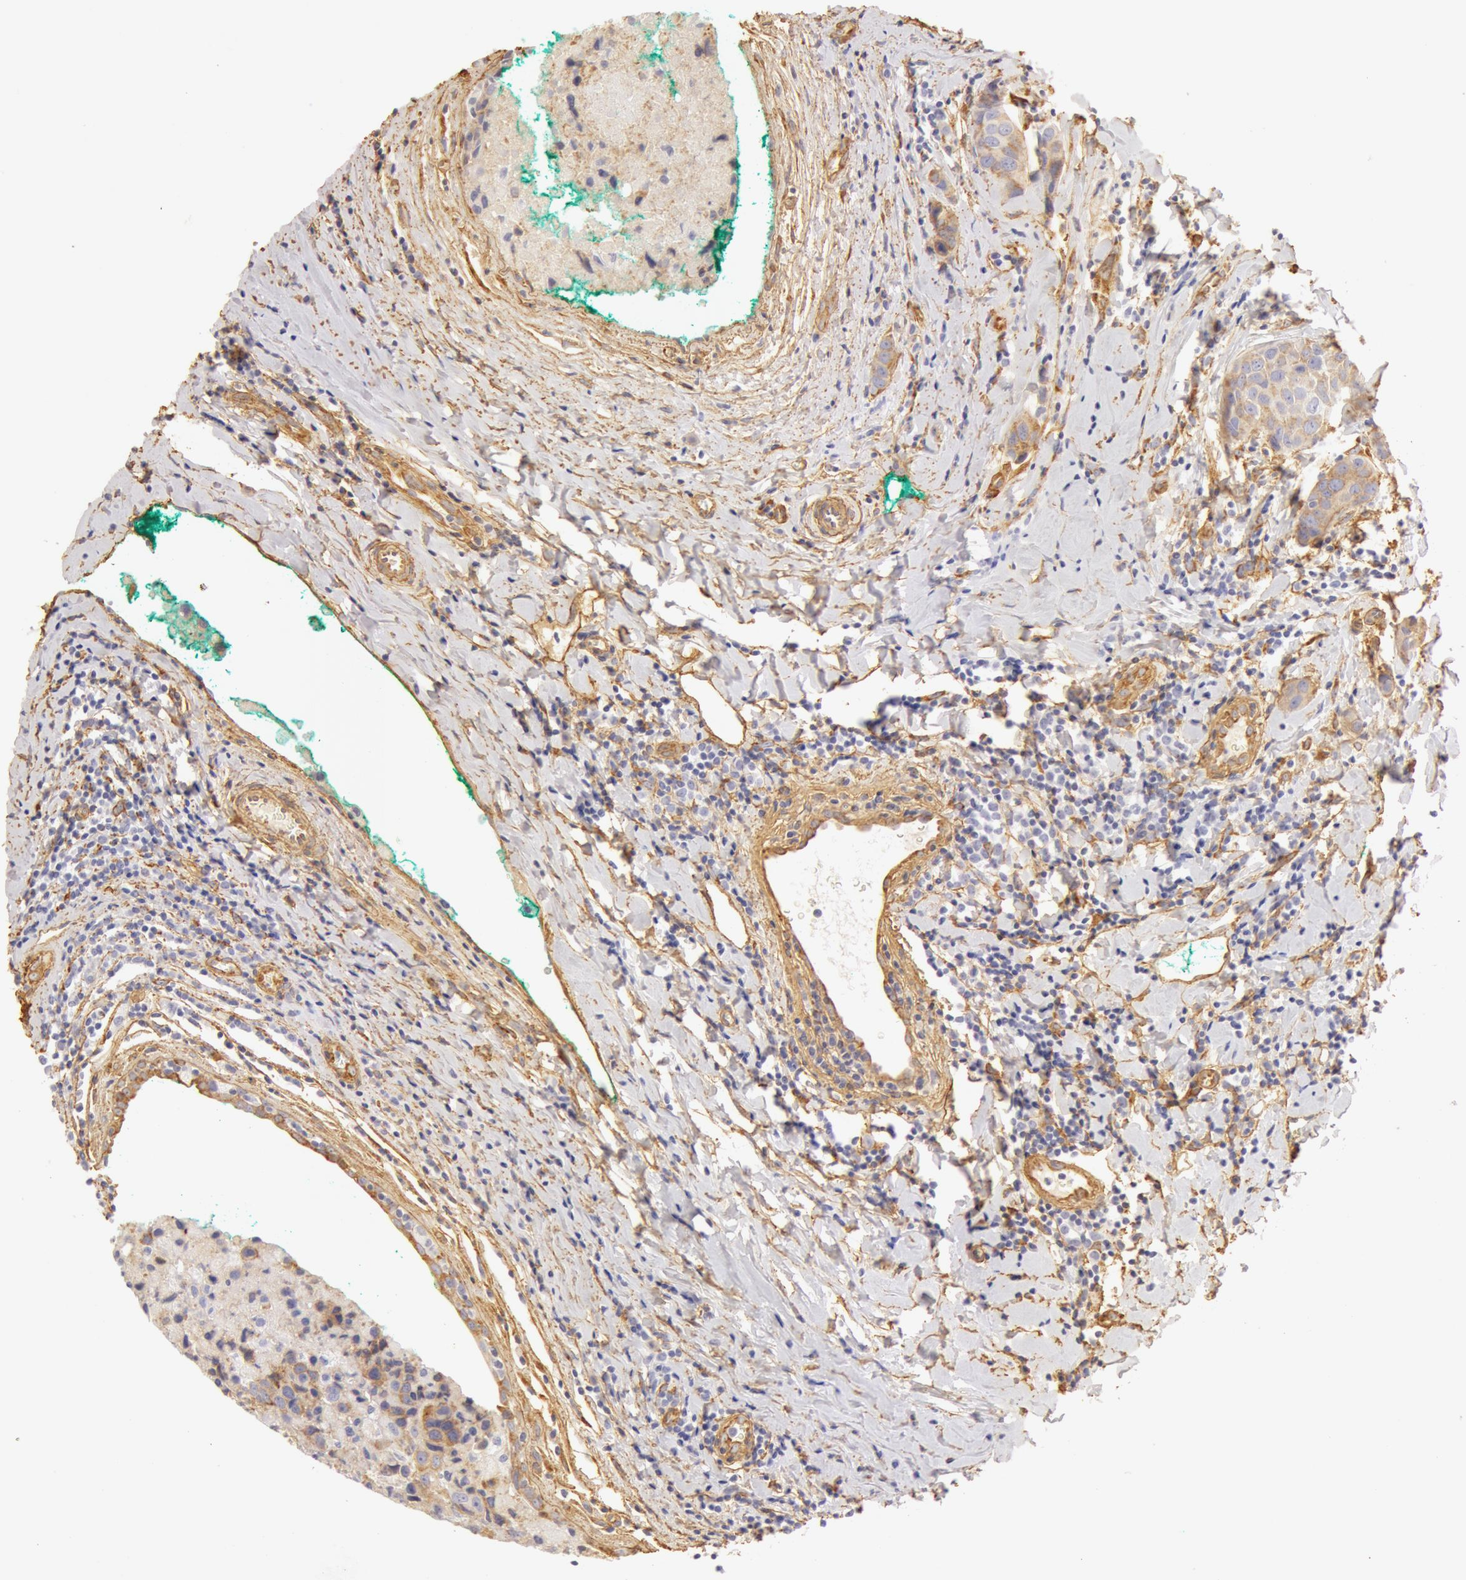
{"staining": {"intensity": "weak", "quantity": "25%-75%", "location": "cytoplasmic/membranous"}, "tissue": "breast cancer", "cell_type": "Tumor cells", "image_type": "cancer", "snomed": [{"axis": "morphology", "description": "Duct carcinoma"}, {"axis": "topography", "description": "Breast"}], "caption": "An immunohistochemistry photomicrograph of neoplastic tissue is shown. Protein staining in brown highlights weak cytoplasmic/membranous positivity in breast cancer (invasive ductal carcinoma) within tumor cells. The protein is stained brown, and the nuclei are stained in blue (DAB IHC with brightfield microscopy, high magnification).", "gene": "COL4A1", "patient": {"sex": "female", "age": 24}}